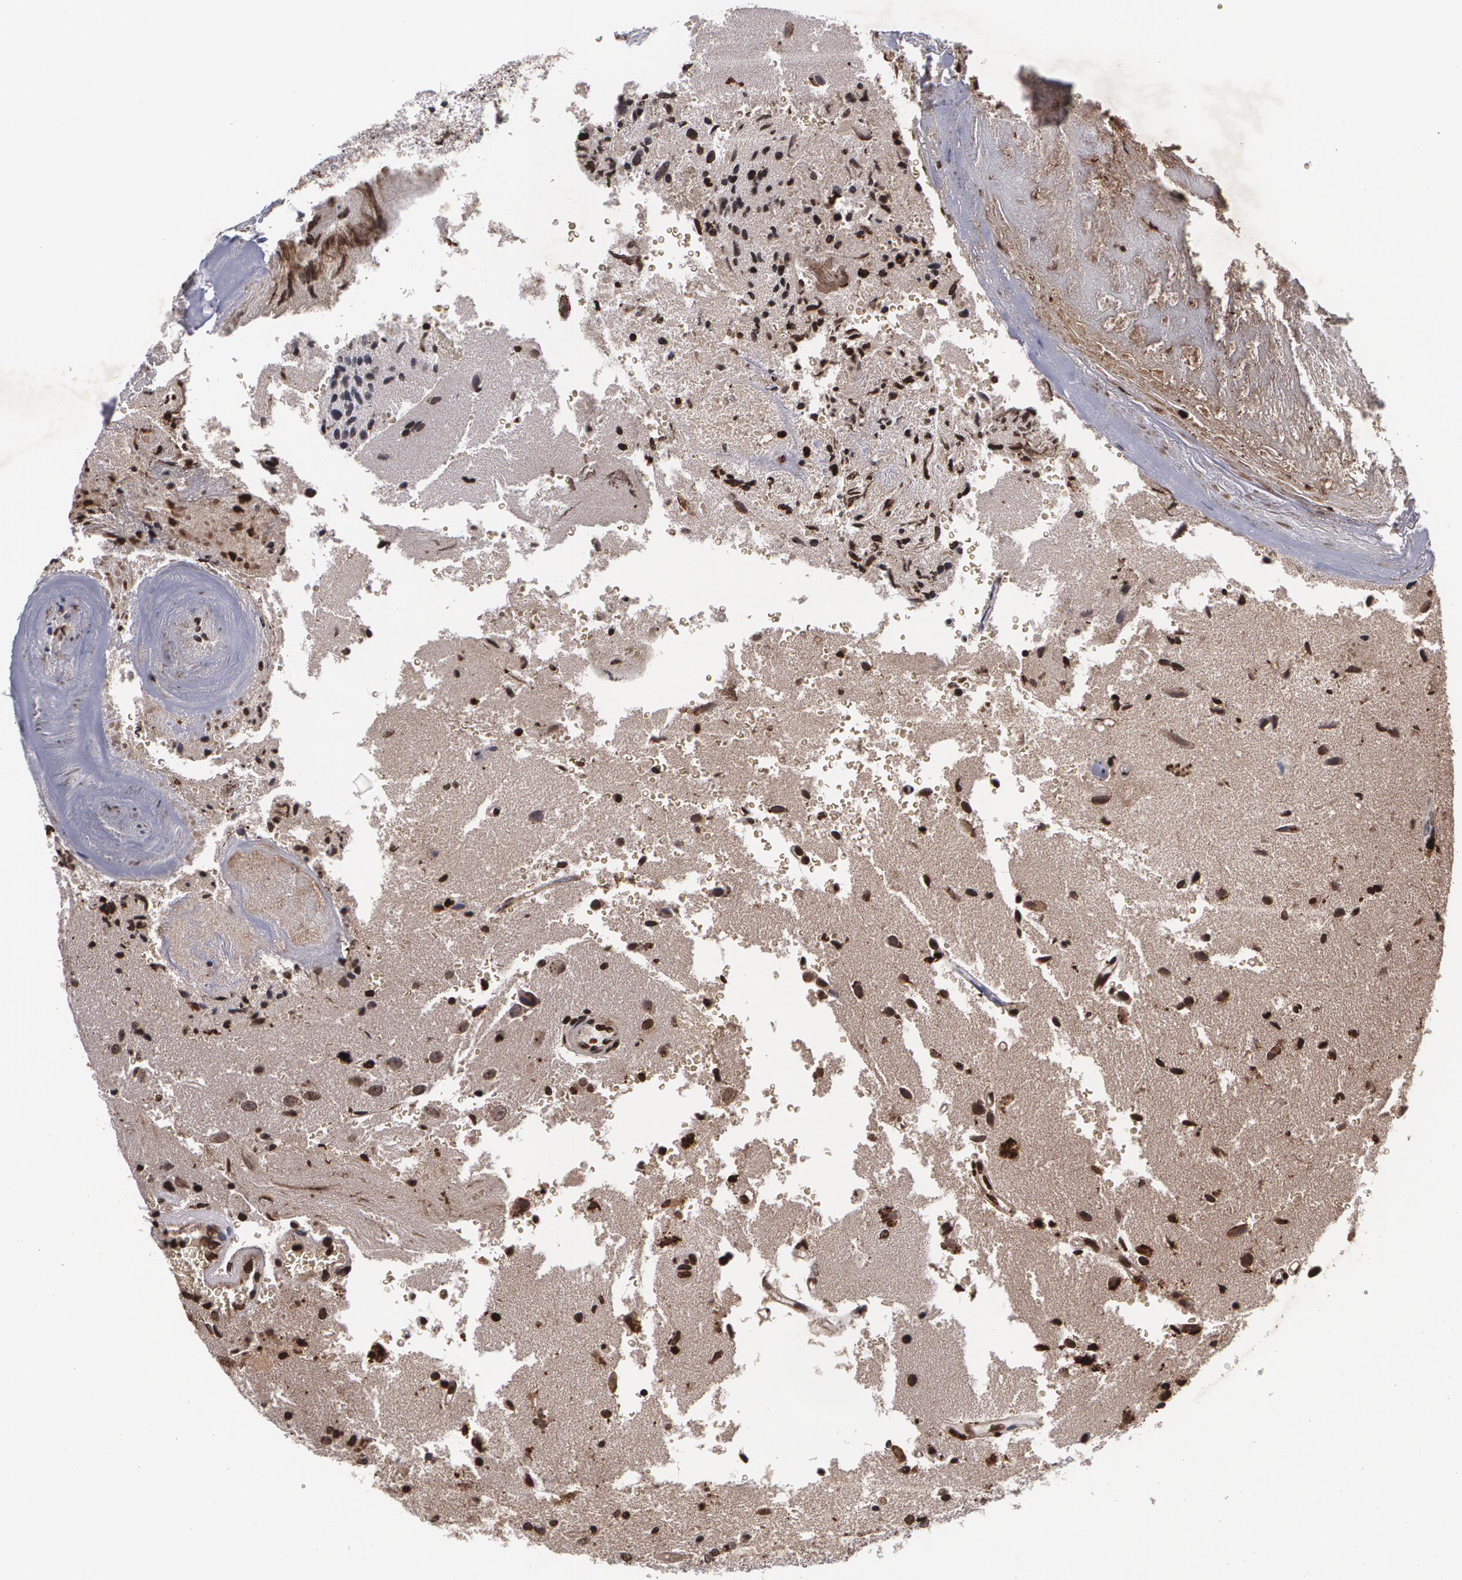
{"staining": {"intensity": "strong", "quantity": "25%-75%", "location": "cytoplasmic/membranous,nuclear"}, "tissue": "glioma", "cell_type": "Tumor cells", "image_type": "cancer", "snomed": [{"axis": "morphology", "description": "Normal tissue, NOS"}, {"axis": "morphology", "description": "Glioma, malignant, High grade"}, {"axis": "topography", "description": "Cerebral cortex"}], "caption": "Immunohistochemical staining of human malignant glioma (high-grade) demonstrates strong cytoplasmic/membranous and nuclear protein expression in approximately 25%-75% of tumor cells.", "gene": "MVP", "patient": {"sex": "male", "age": 75}}